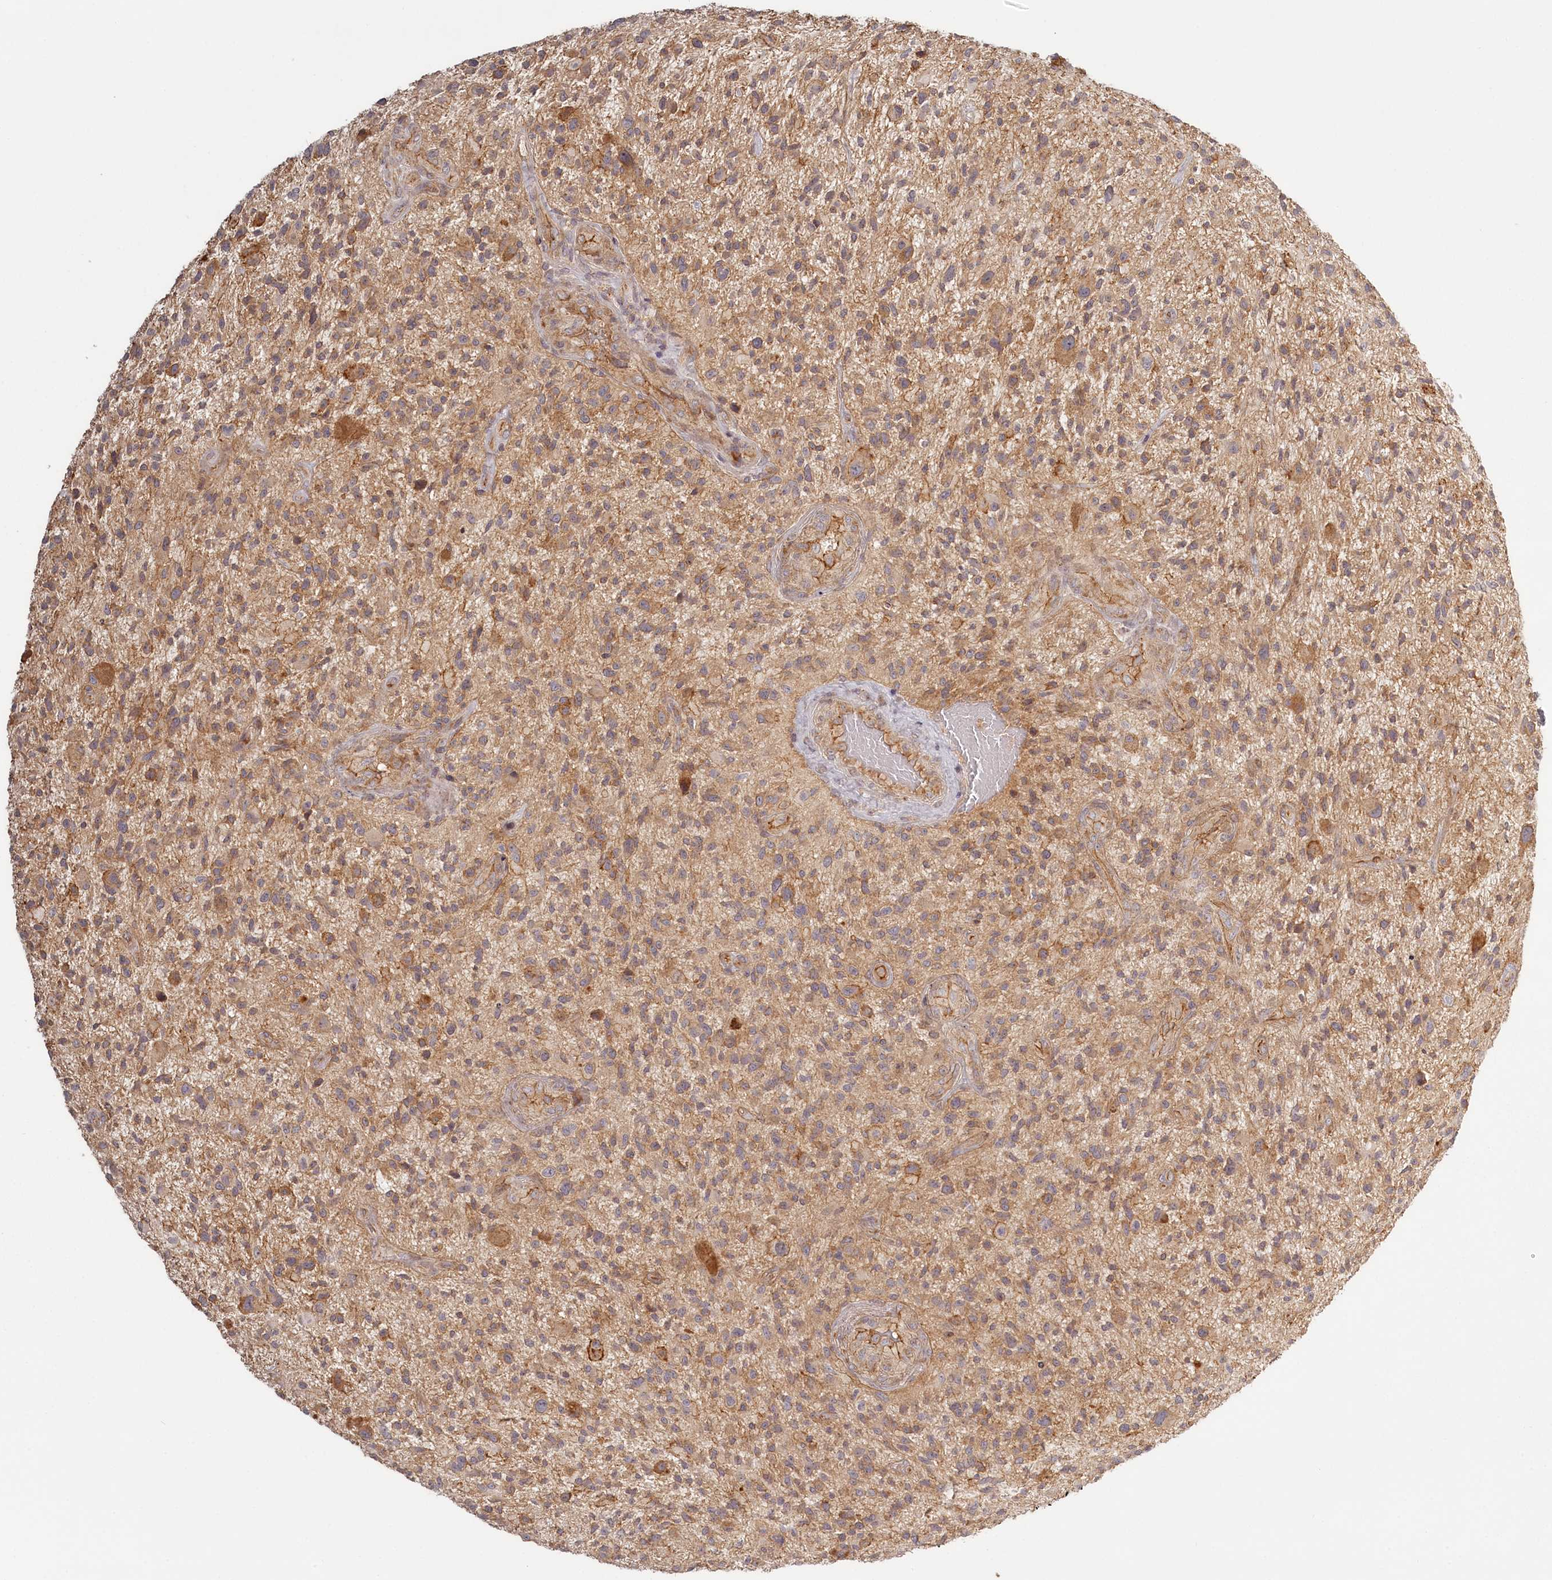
{"staining": {"intensity": "moderate", "quantity": ">75%", "location": "cytoplasmic/membranous"}, "tissue": "glioma", "cell_type": "Tumor cells", "image_type": "cancer", "snomed": [{"axis": "morphology", "description": "Glioma, malignant, High grade"}, {"axis": "topography", "description": "Brain"}], "caption": "Glioma stained for a protein (brown) exhibits moderate cytoplasmic/membranous positive staining in about >75% of tumor cells.", "gene": "TMIE", "patient": {"sex": "male", "age": 47}}